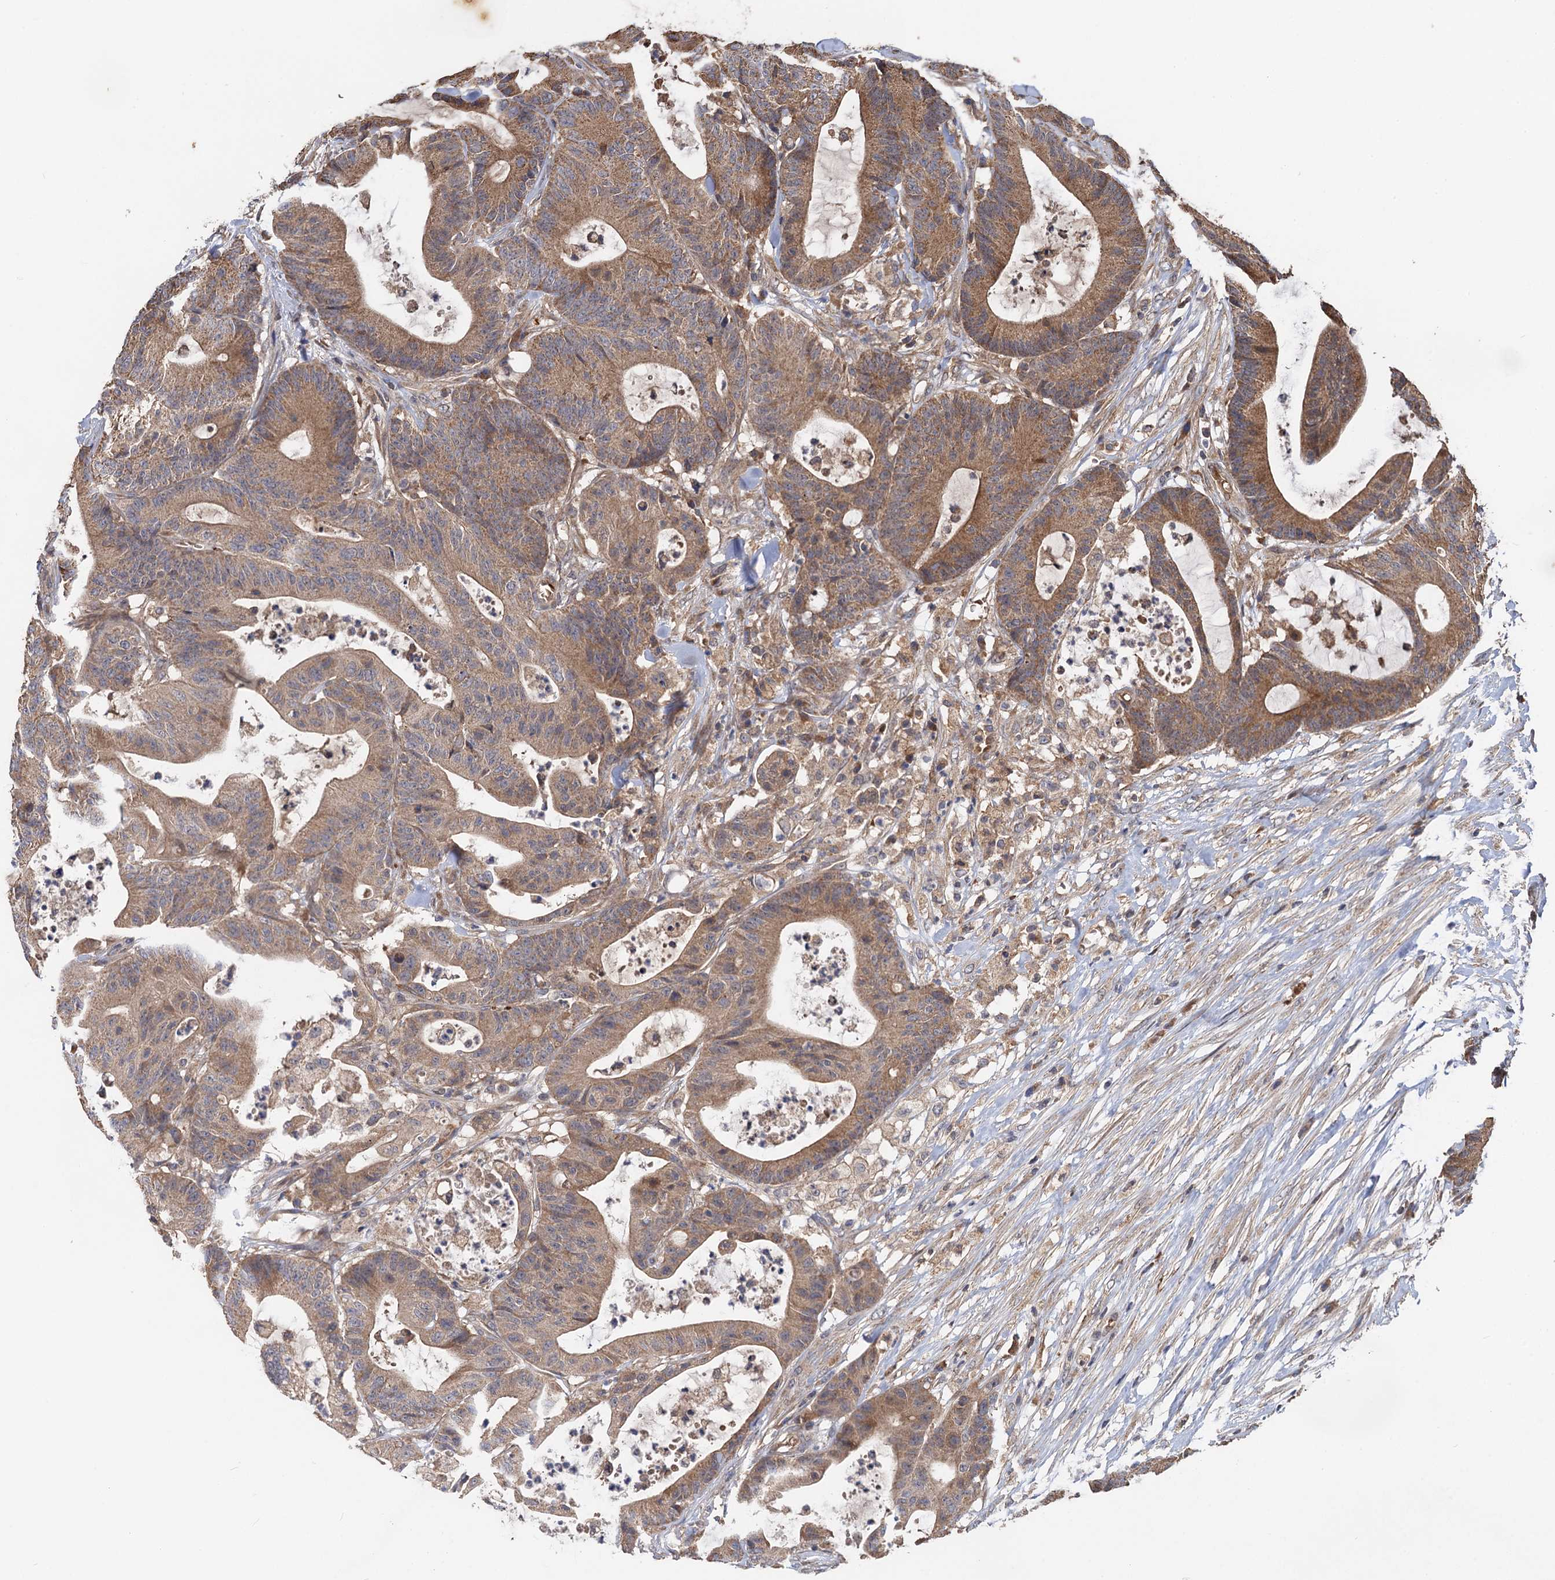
{"staining": {"intensity": "moderate", "quantity": ">75%", "location": "cytoplasmic/membranous"}, "tissue": "colorectal cancer", "cell_type": "Tumor cells", "image_type": "cancer", "snomed": [{"axis": "morphology", "description": "Adenocarcinoma, NOS"}, {"axis": "topography", "description": "Colon"}], "caption": "Adenocarcinoma (colorectal) stained with a brown dye displays moderate cytoplasmic/membranous positive staining in approximately >75% of tumor cells.", "gene": "SNX32", "patient": {"sex": "female", "age": 84}}